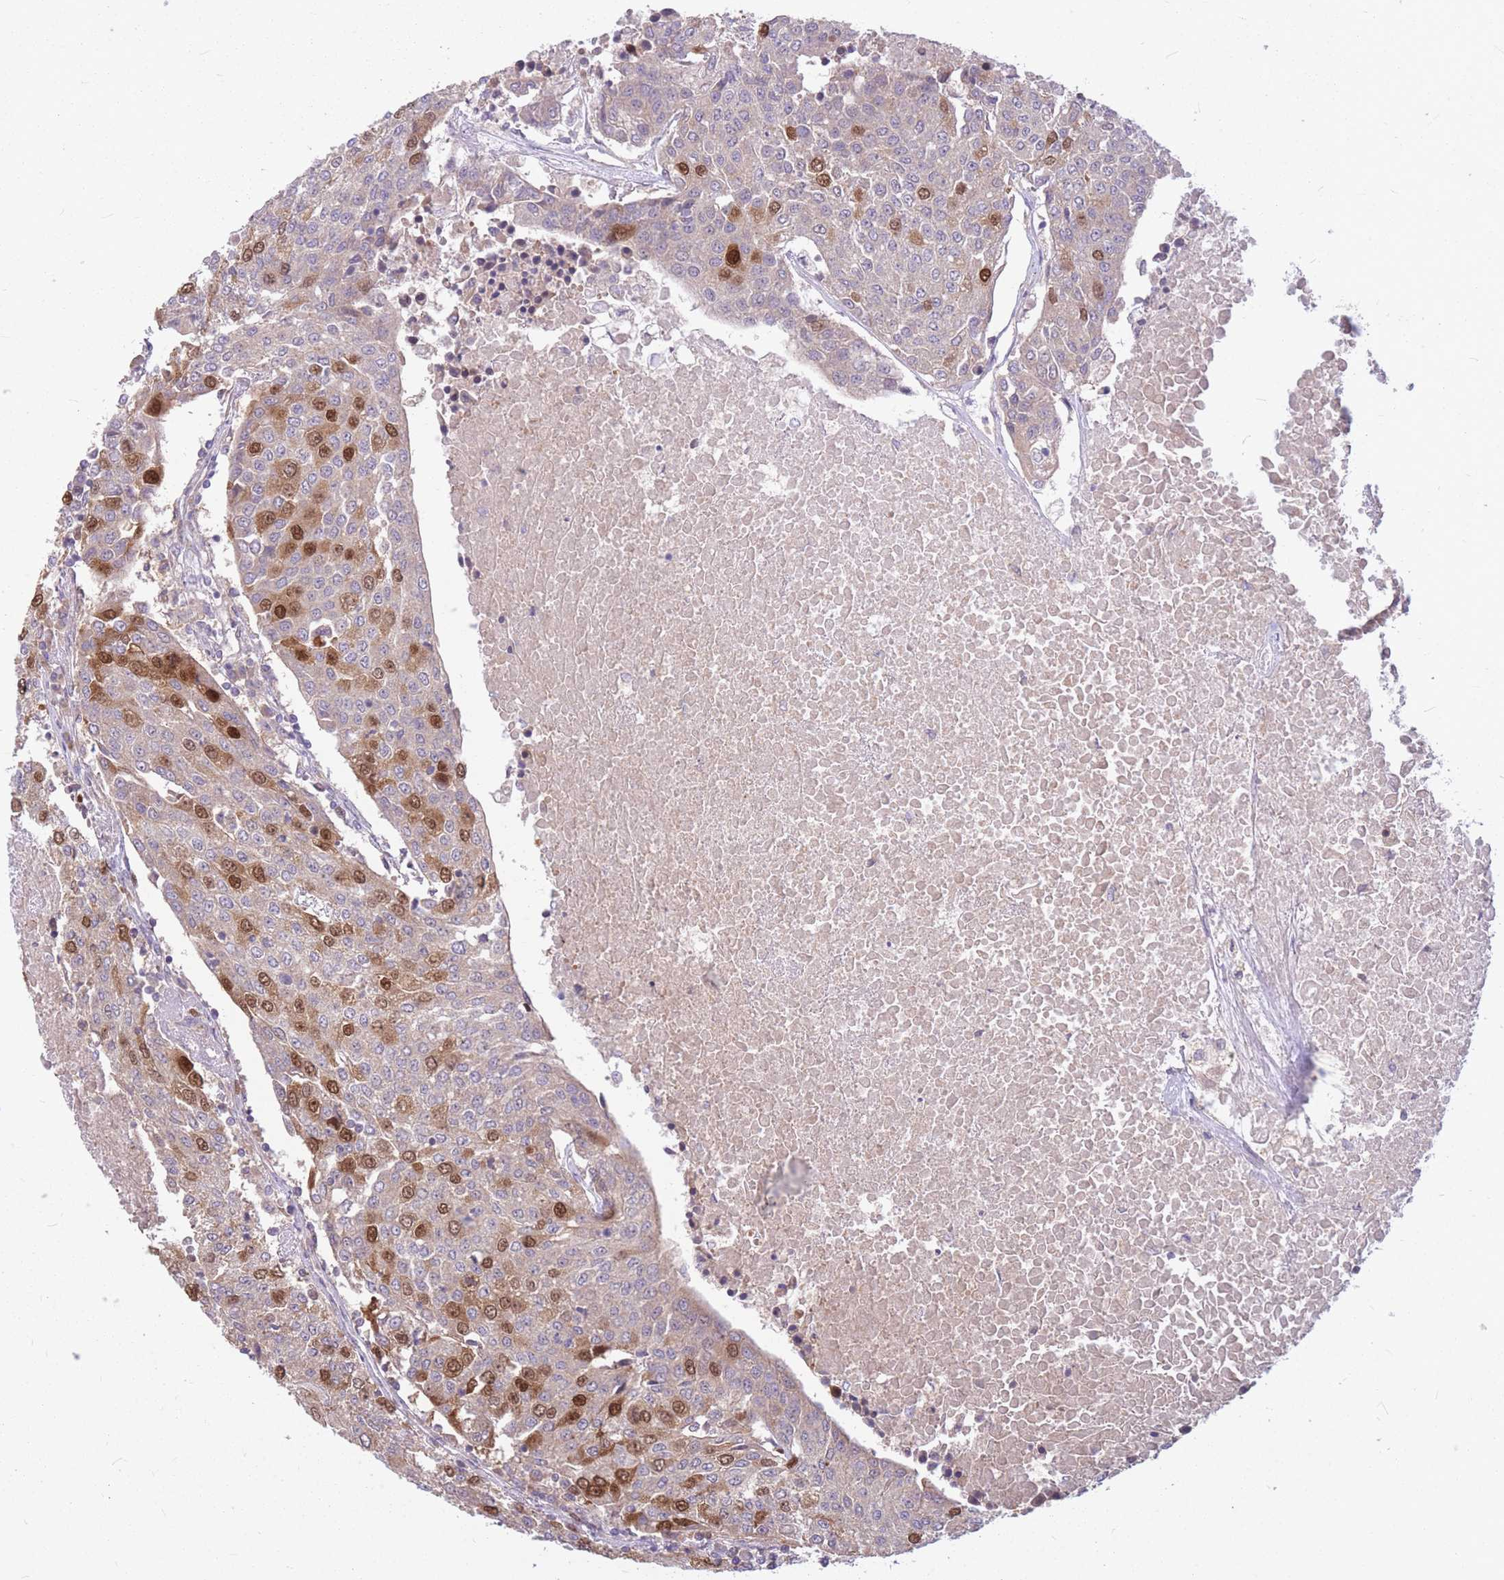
{"staining": {"intensity": "strong", "quantity": "<25%", "location": "cytoplasmic/membranous,nuclear"}, "tissue": "urothelial cancer", "cell_type": "Tumor cells", "image_type": "cancer", "snomed": [{"axis": "morphology", "description": "Urothelial carcinoma, High grade"}, {"axis": "topography", "description": "Urinary bladder"}], "caption": "A brown stain shows strong cytoplasmic/membranous and nuclear staining of a protein in human urothelial carcinoma (high-grade) tumor cells. (brown staining indicates protein expression, while blue staining denotes nuclei).", "gene": "GMNN", "patient": {"sex": "female", "age": 85}}